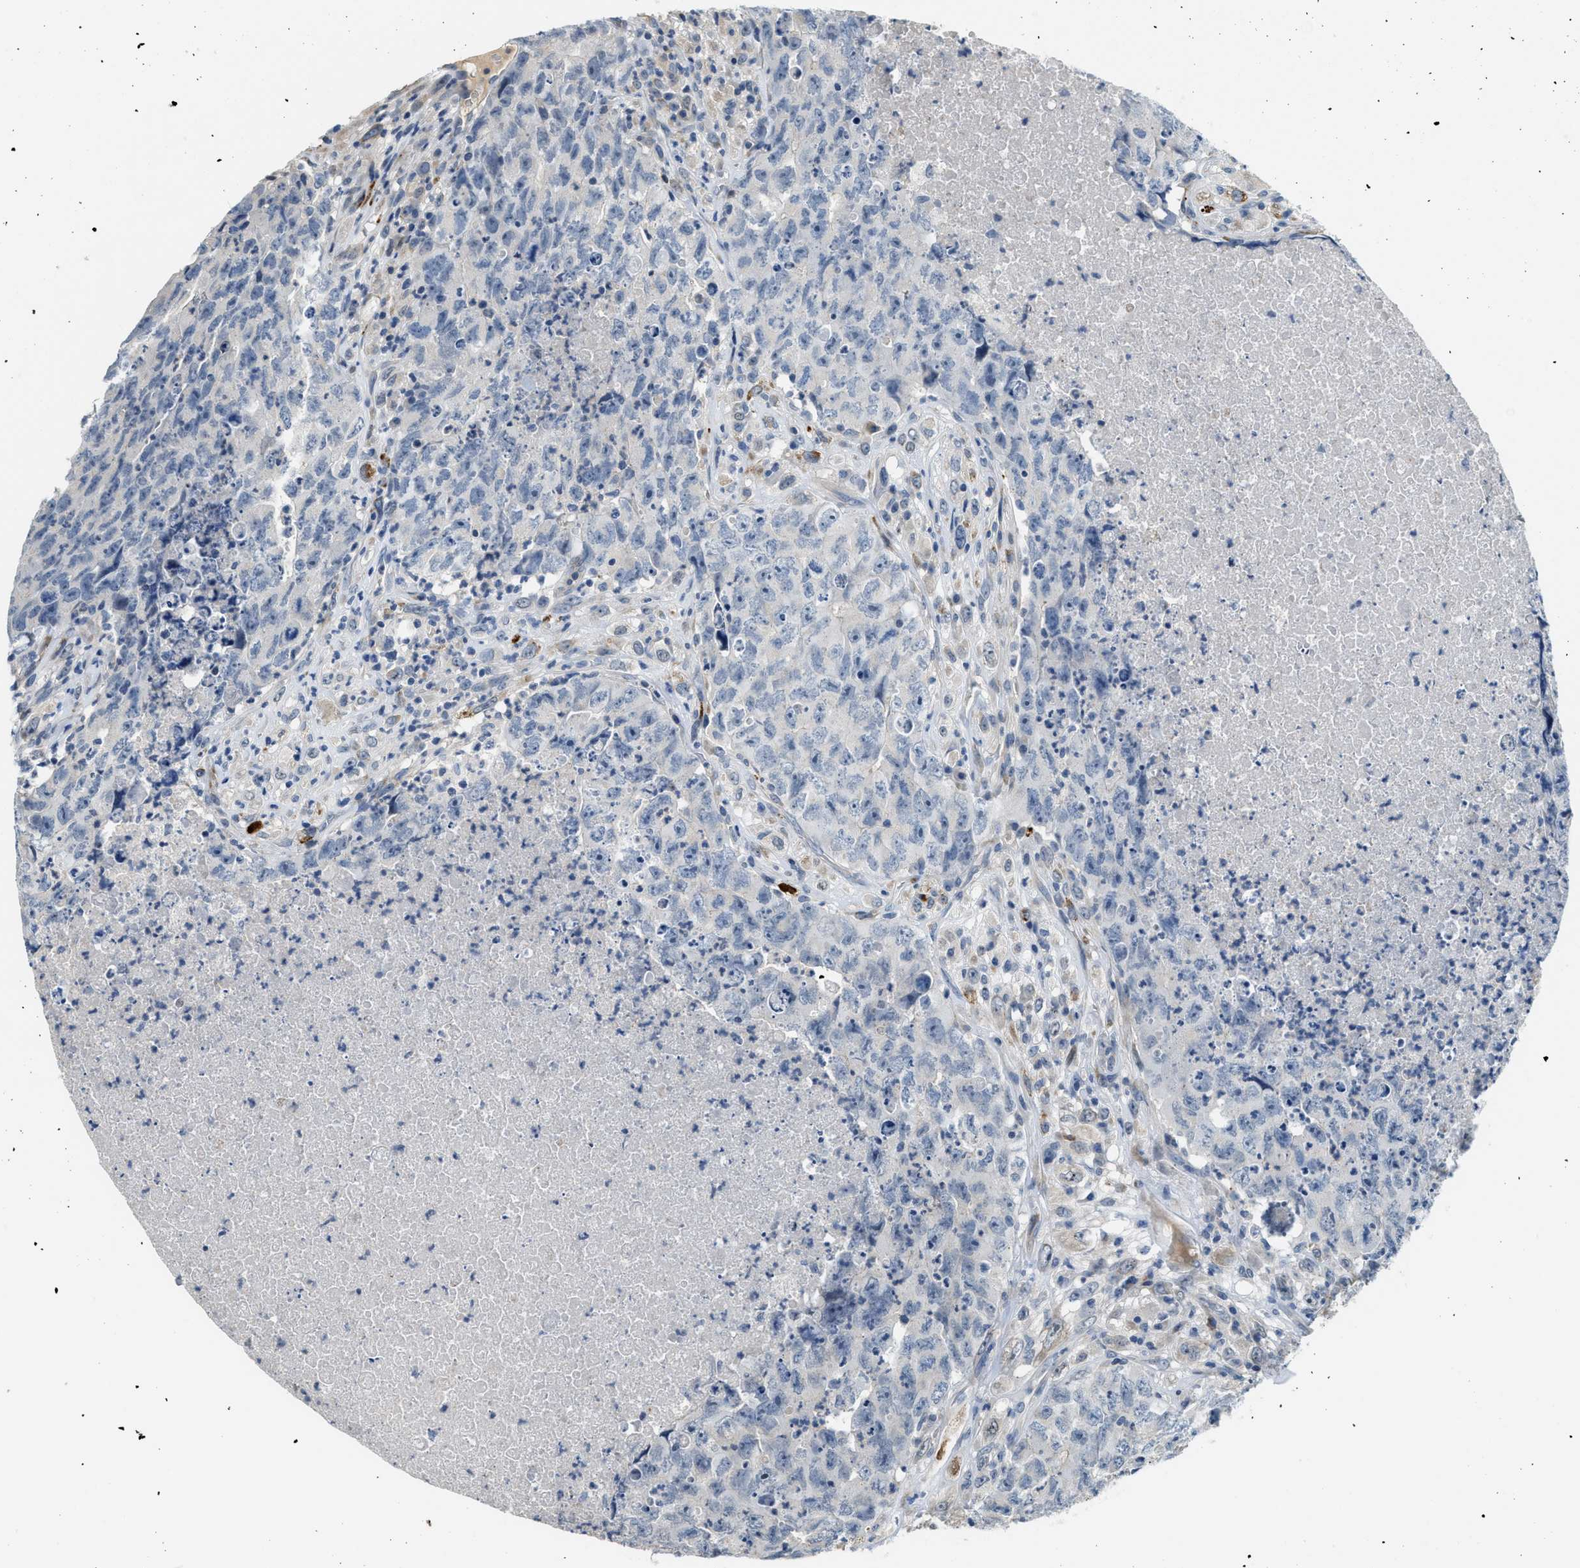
{"staining": {"intensity": "negative", "quantity": "none", "location": "none"}, "tissue": "testis cancer", "cell_type": "Tumor cells", "image_type": "cancer", "snomed": [{"axis": "morphology", "description": "Carcinoma, Embryonal, NOS"}, {"axis": "topography", "description": "Testis"}], "caption": "DAB immunohistochemical staining of human testis cancer (embryonal carcinoma) displays no significant staining in tumor cells. (Brightfield microscopy of DAB immunohistochemistry (IHC) at high magnification).", "gene": "TMEM154", "patient": {"sex": "male", "age": 32}}